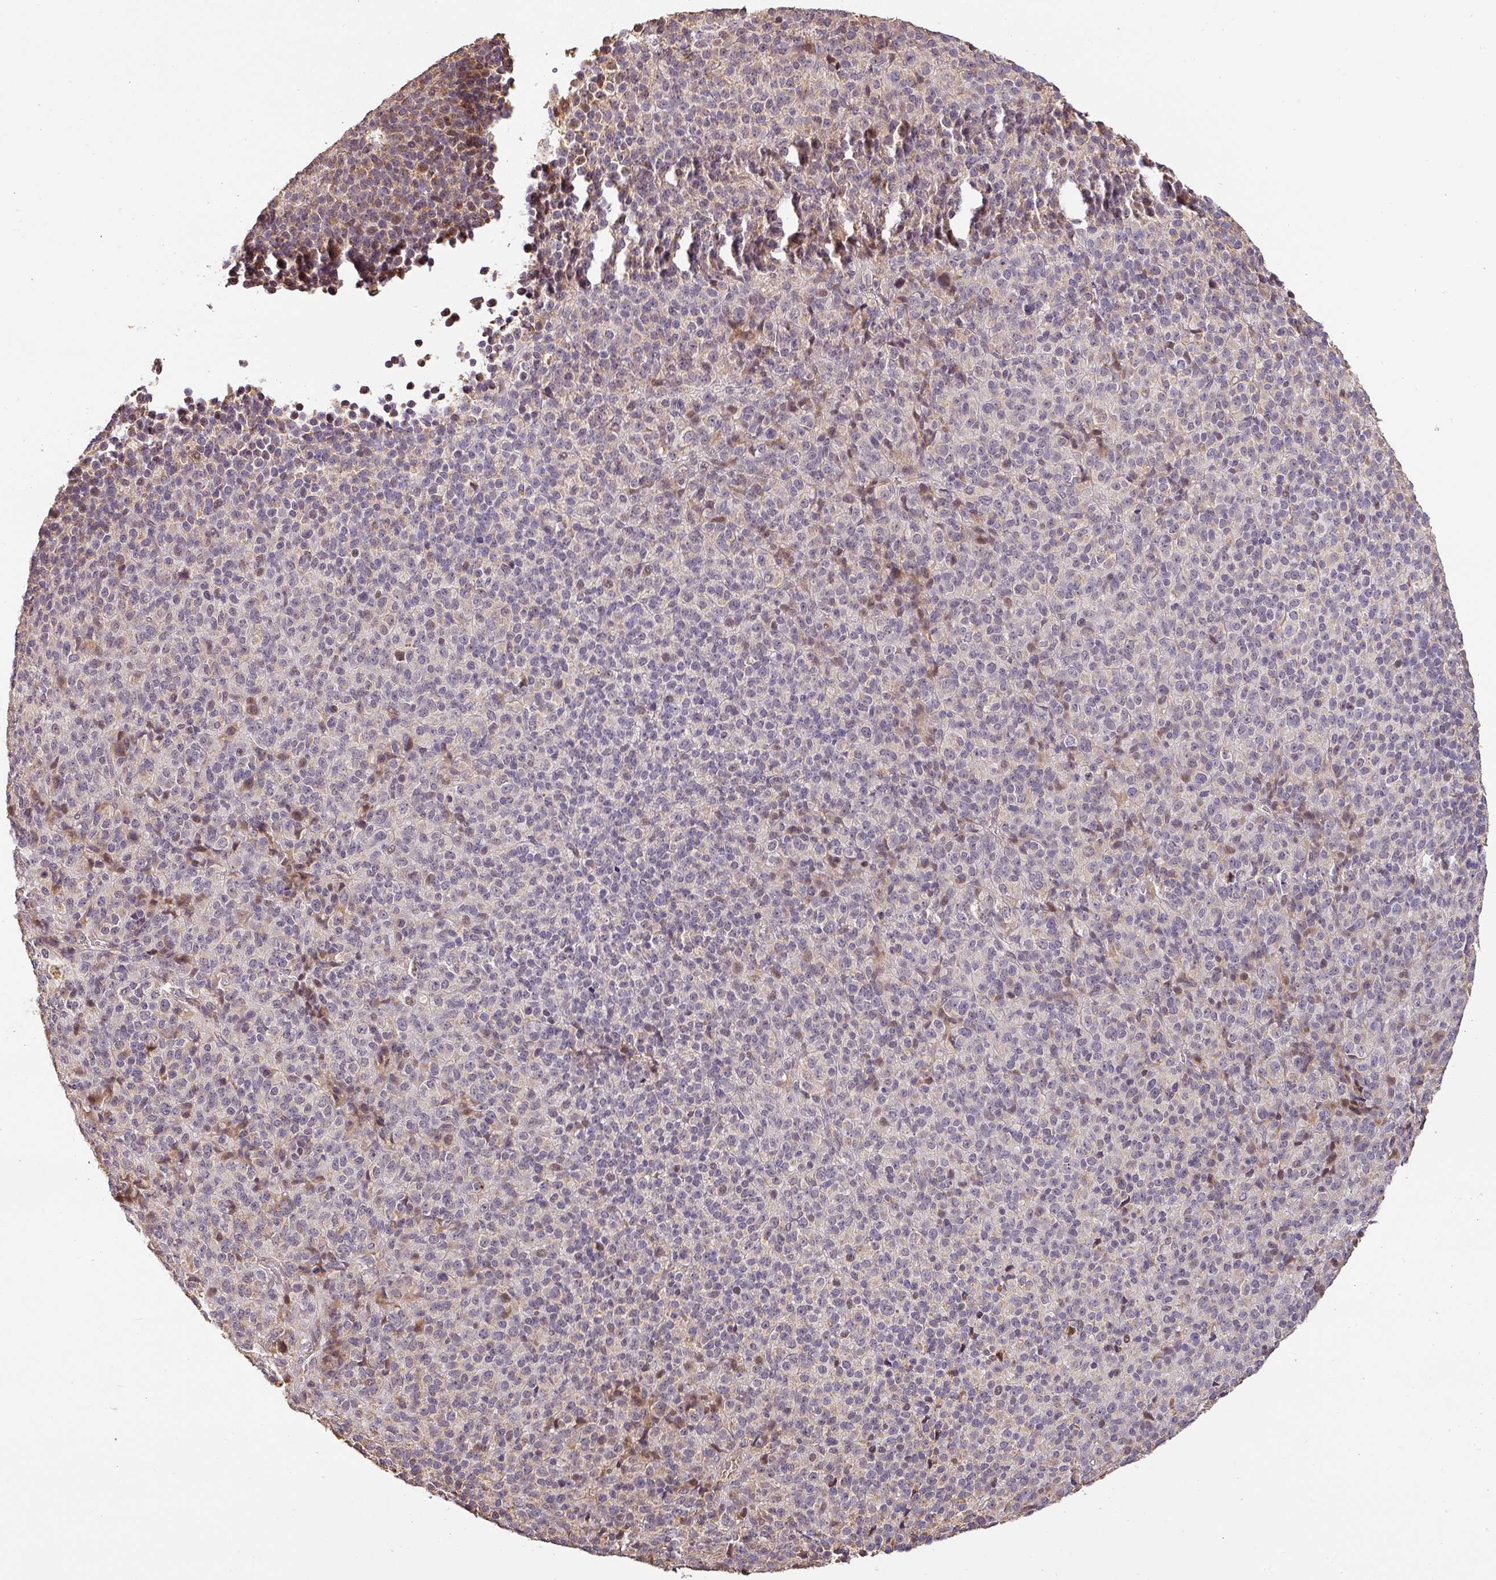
{"staining": {"intensity": "moderate", "quantity": "<25%", "location": "cytoplasmic/membranous,nuclear"}, "tissue": "melanoma", "cell_type": "Tumor cells", "image_type": "cancer", "snomed": [{"axis": "morphology", "description": "Malignant melanoma, Metastatic site"}, {"axis": "topography", "description": "Brain"}], "caption": "A photomicrograph showing moderate cytoplasmic/membranous and nuclear expression in approximately <25% of tumor cells in melanoma, as visualized by brown immunohistochemical staining.", "gene": "BPIFB3", "patient": {"sex": "female", "age": 56}}